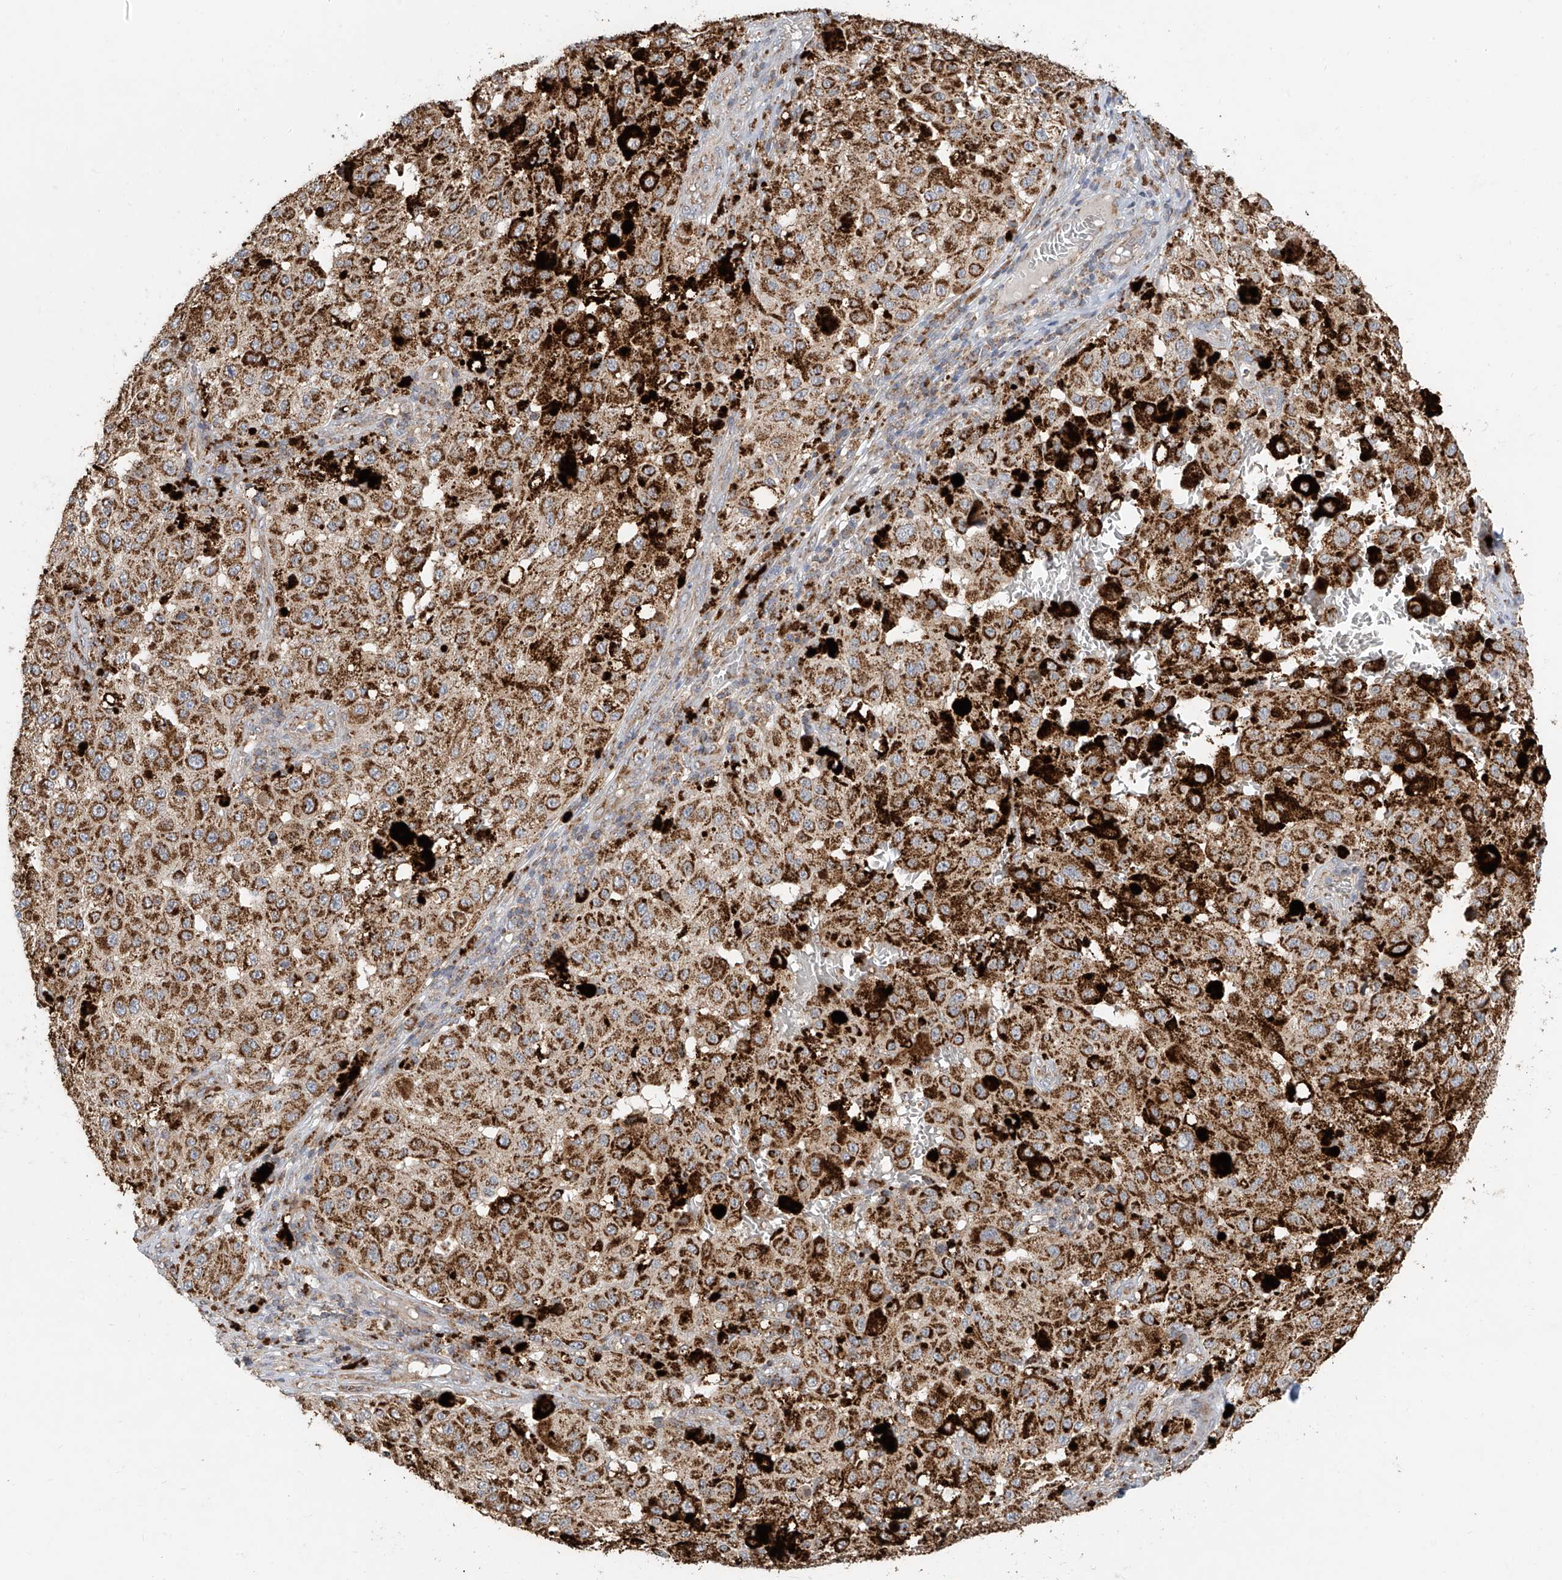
{"staining": {"intensity": "moderate", "quantity": ">75%", "location": "cytoplasmic/membranous"}, "tissue": "melanoma", "cell_type": "Tumor cells", "image_type": "cancer", "snomed": [{"axis": "morphology", "description": "Malignant melanoma, NOS"}, {"axis": "topography", "description": "Skin"}], "caption": "DAB immunohistochemical staining of malignant melanoma demonstrates moderate cytoplasmic/membranous protein expression in approximately >75% of tumor cells.", "gene": "UQCC1", "patient": {"sex": "female", "age": 64}}